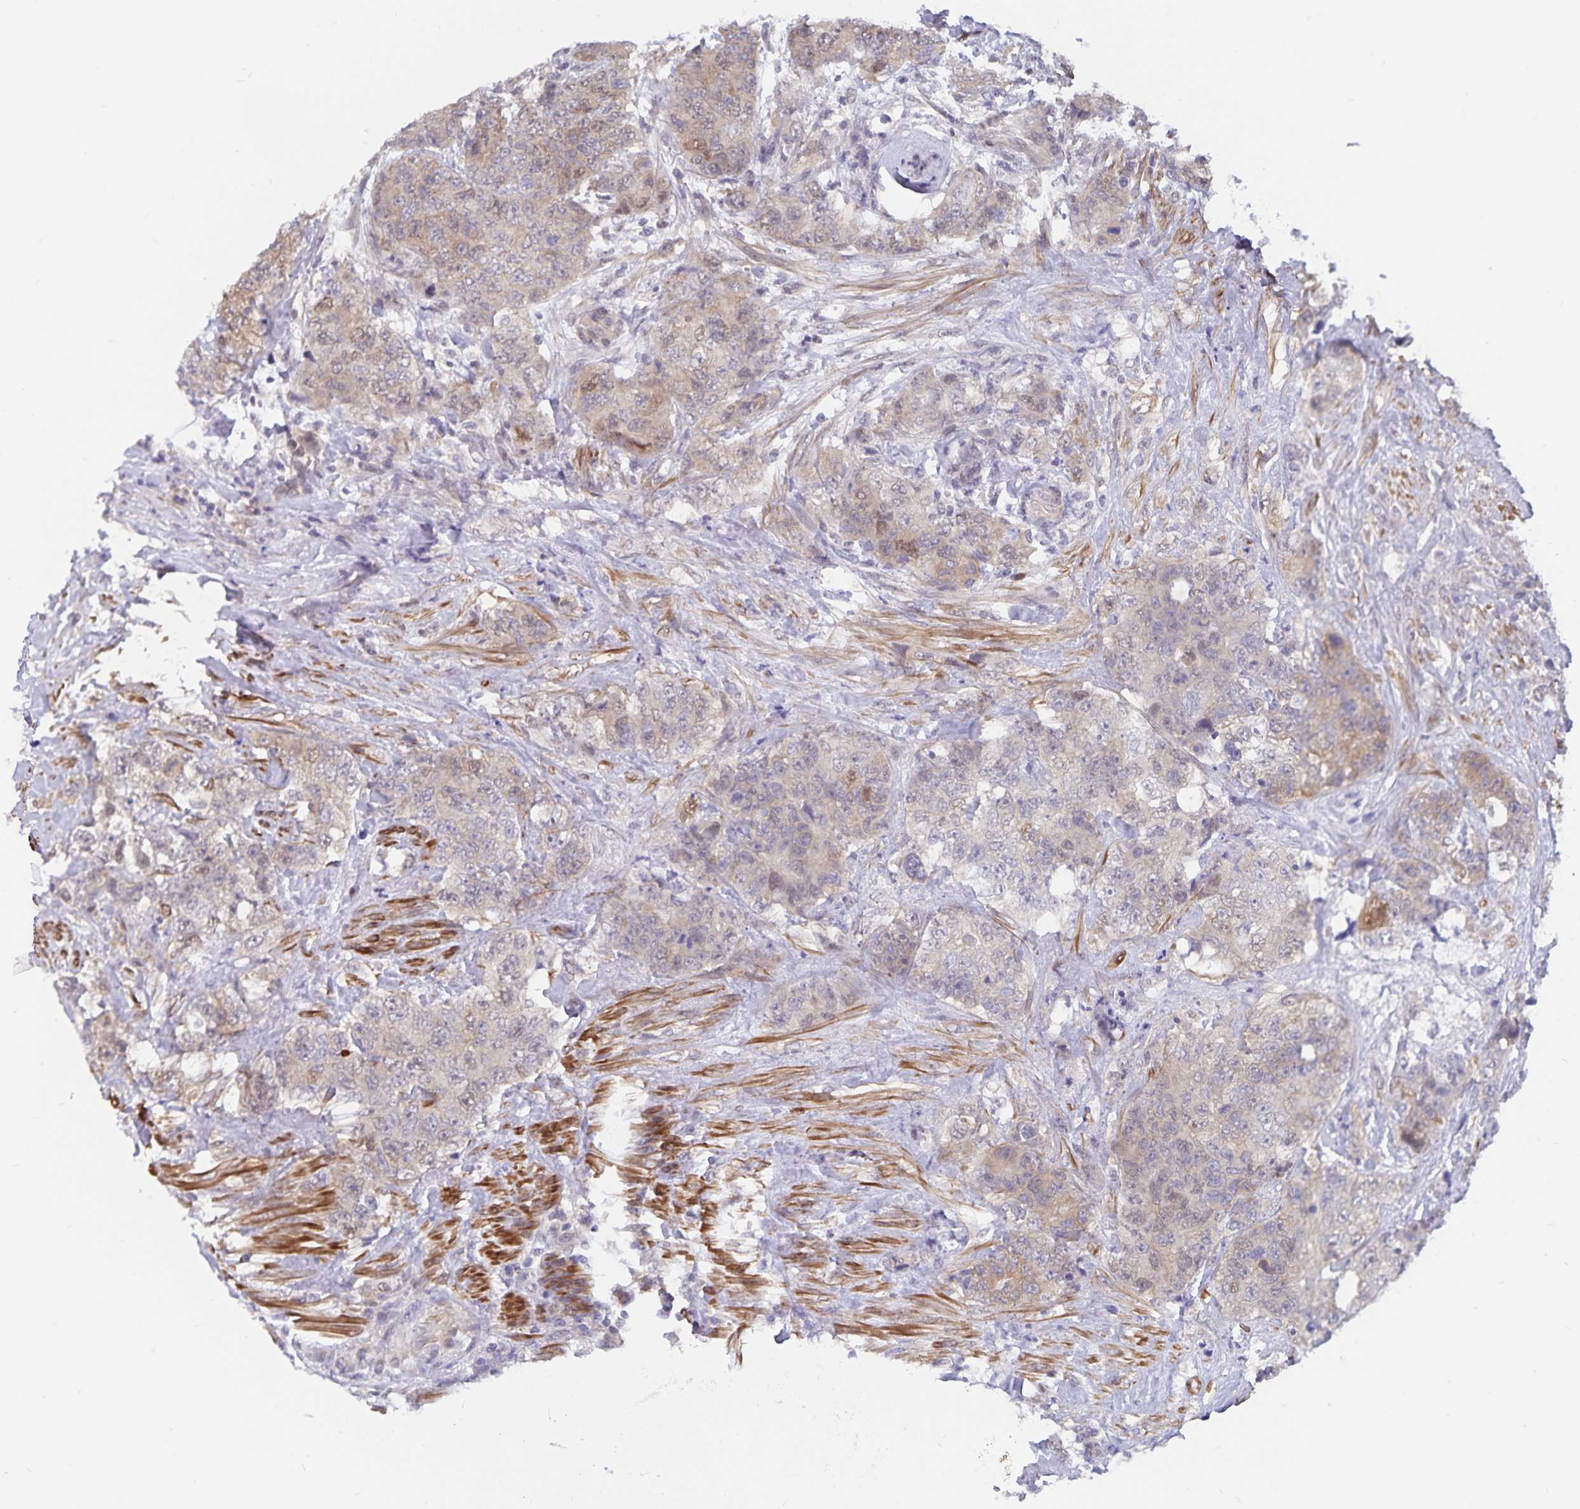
{"staining": {"intensity": "weak", "quantity": "25%-75%", "location": "cytoplasmic/membranous,nuclear"}, "tissue": "urothelial cancer", "cell_type": "Tumor cells", "image_type": "cancer", "snomed": [{"axis": "morphology", "description": "Urothelial carcinoma, High grade"}, {"axis": "topography", "description": "Urinary bladder"}], "caption": "Tumor cells demonstrate weak cytoplasmic/membranous and nuclear staining in about 25%-75% of cells in urothelial cancer. Using DAB (3,3'-diaminobenzidine) (brown) and hematoxylin (blue) stains, captured at high magnification using brightfield microscopy.", "gene": "BAG6", "patient": {"sex": "female", "age": 78}}